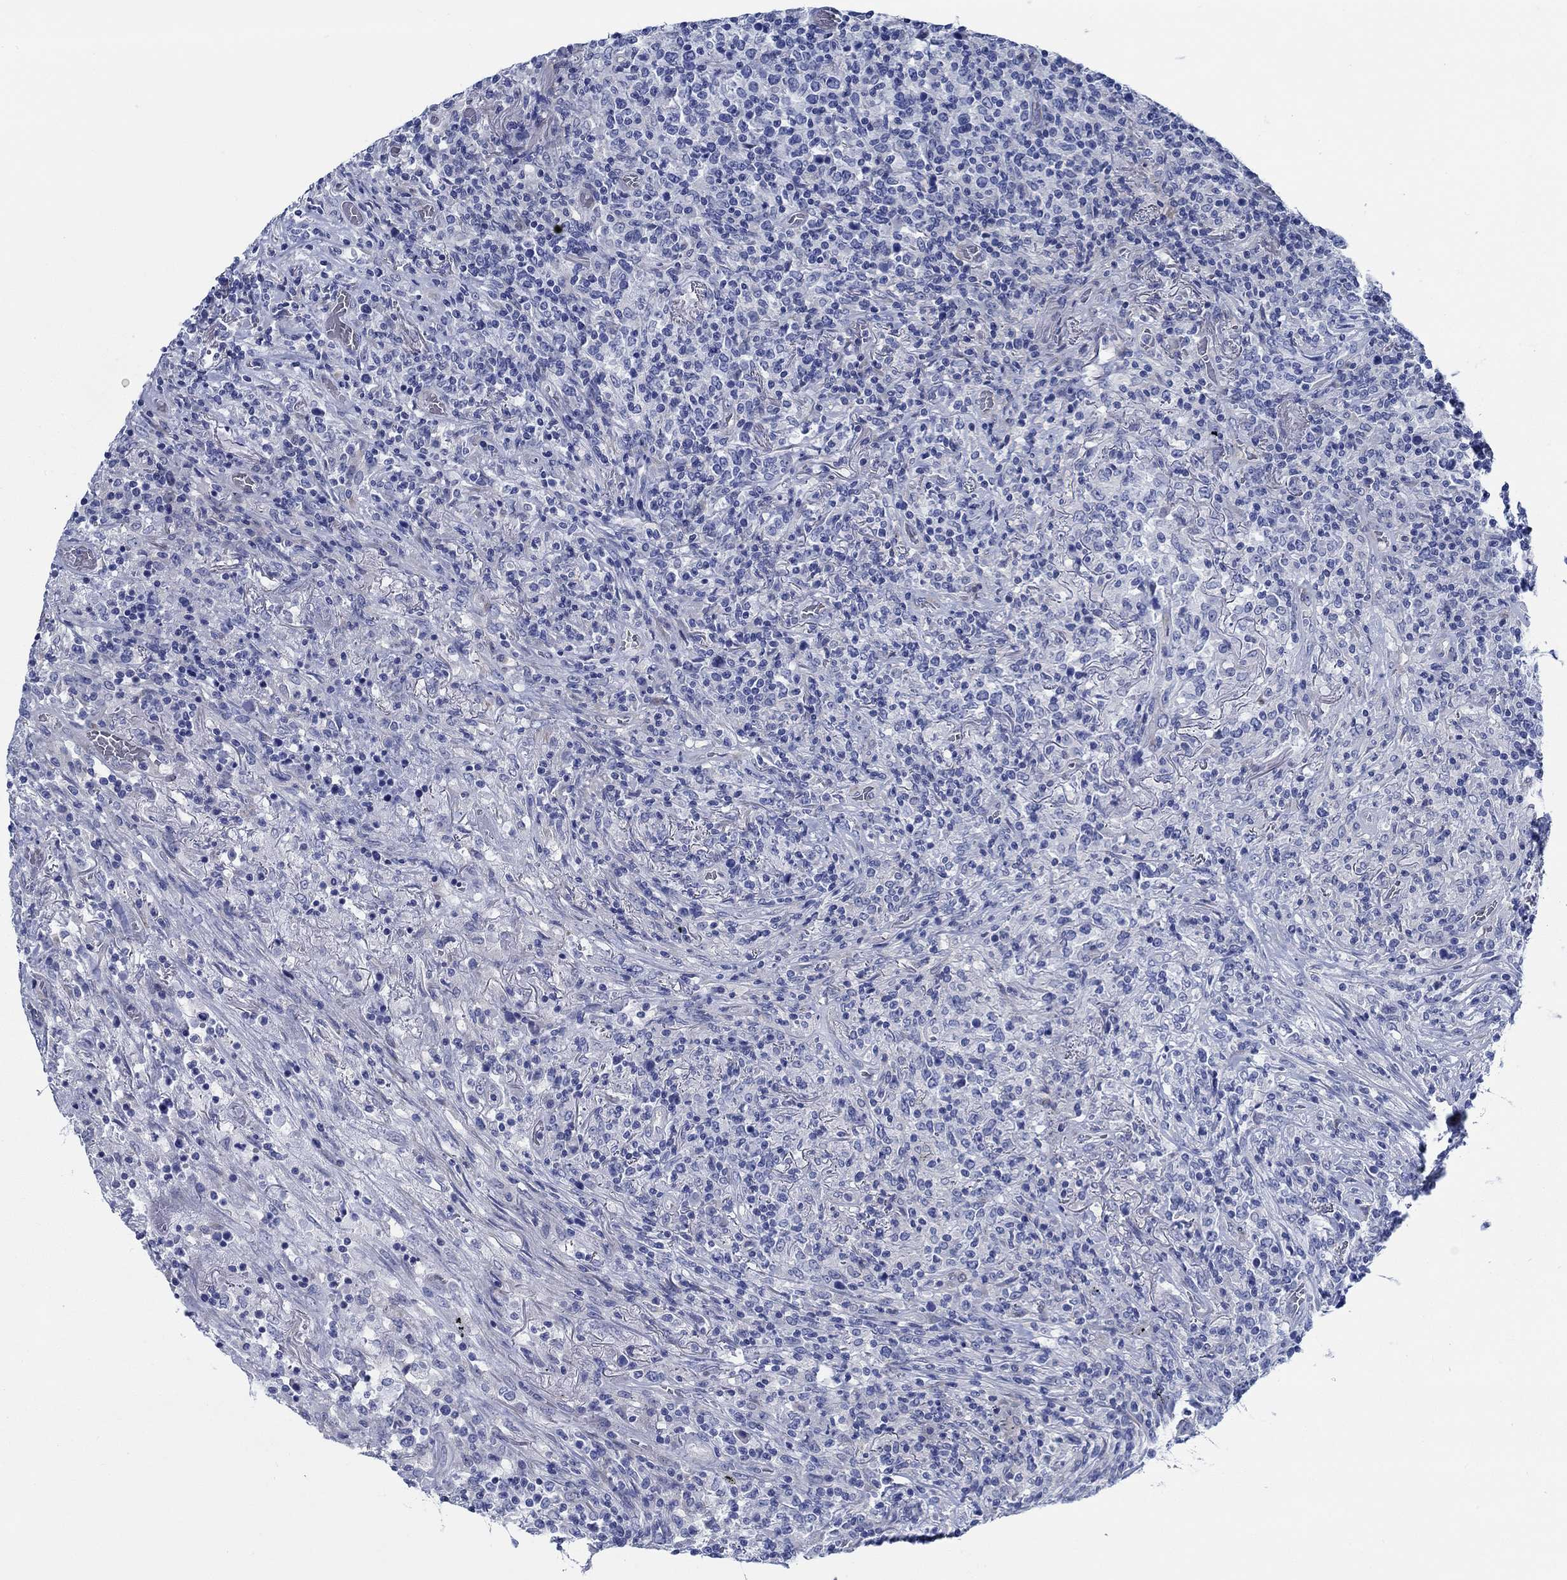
{"staining": {"intensity": "negative", "quantity": "none", "location": "none"}, "tissue": "lymphoma", "cell_type": "Tumor cells", "image_type": "cancer", "snomed": [{"axis": "morphology", "description": "Malignant lymphoma, non-Hodgkin's type, High grade"}, {"axis": "topography", "description": "Lung"}], "caption": "Lymphoma was stained to show a protein in brown. There is no significant staining in tumor cells.", "gene": "SVEP1", "patient": {"sex": "male", "age": 79}}